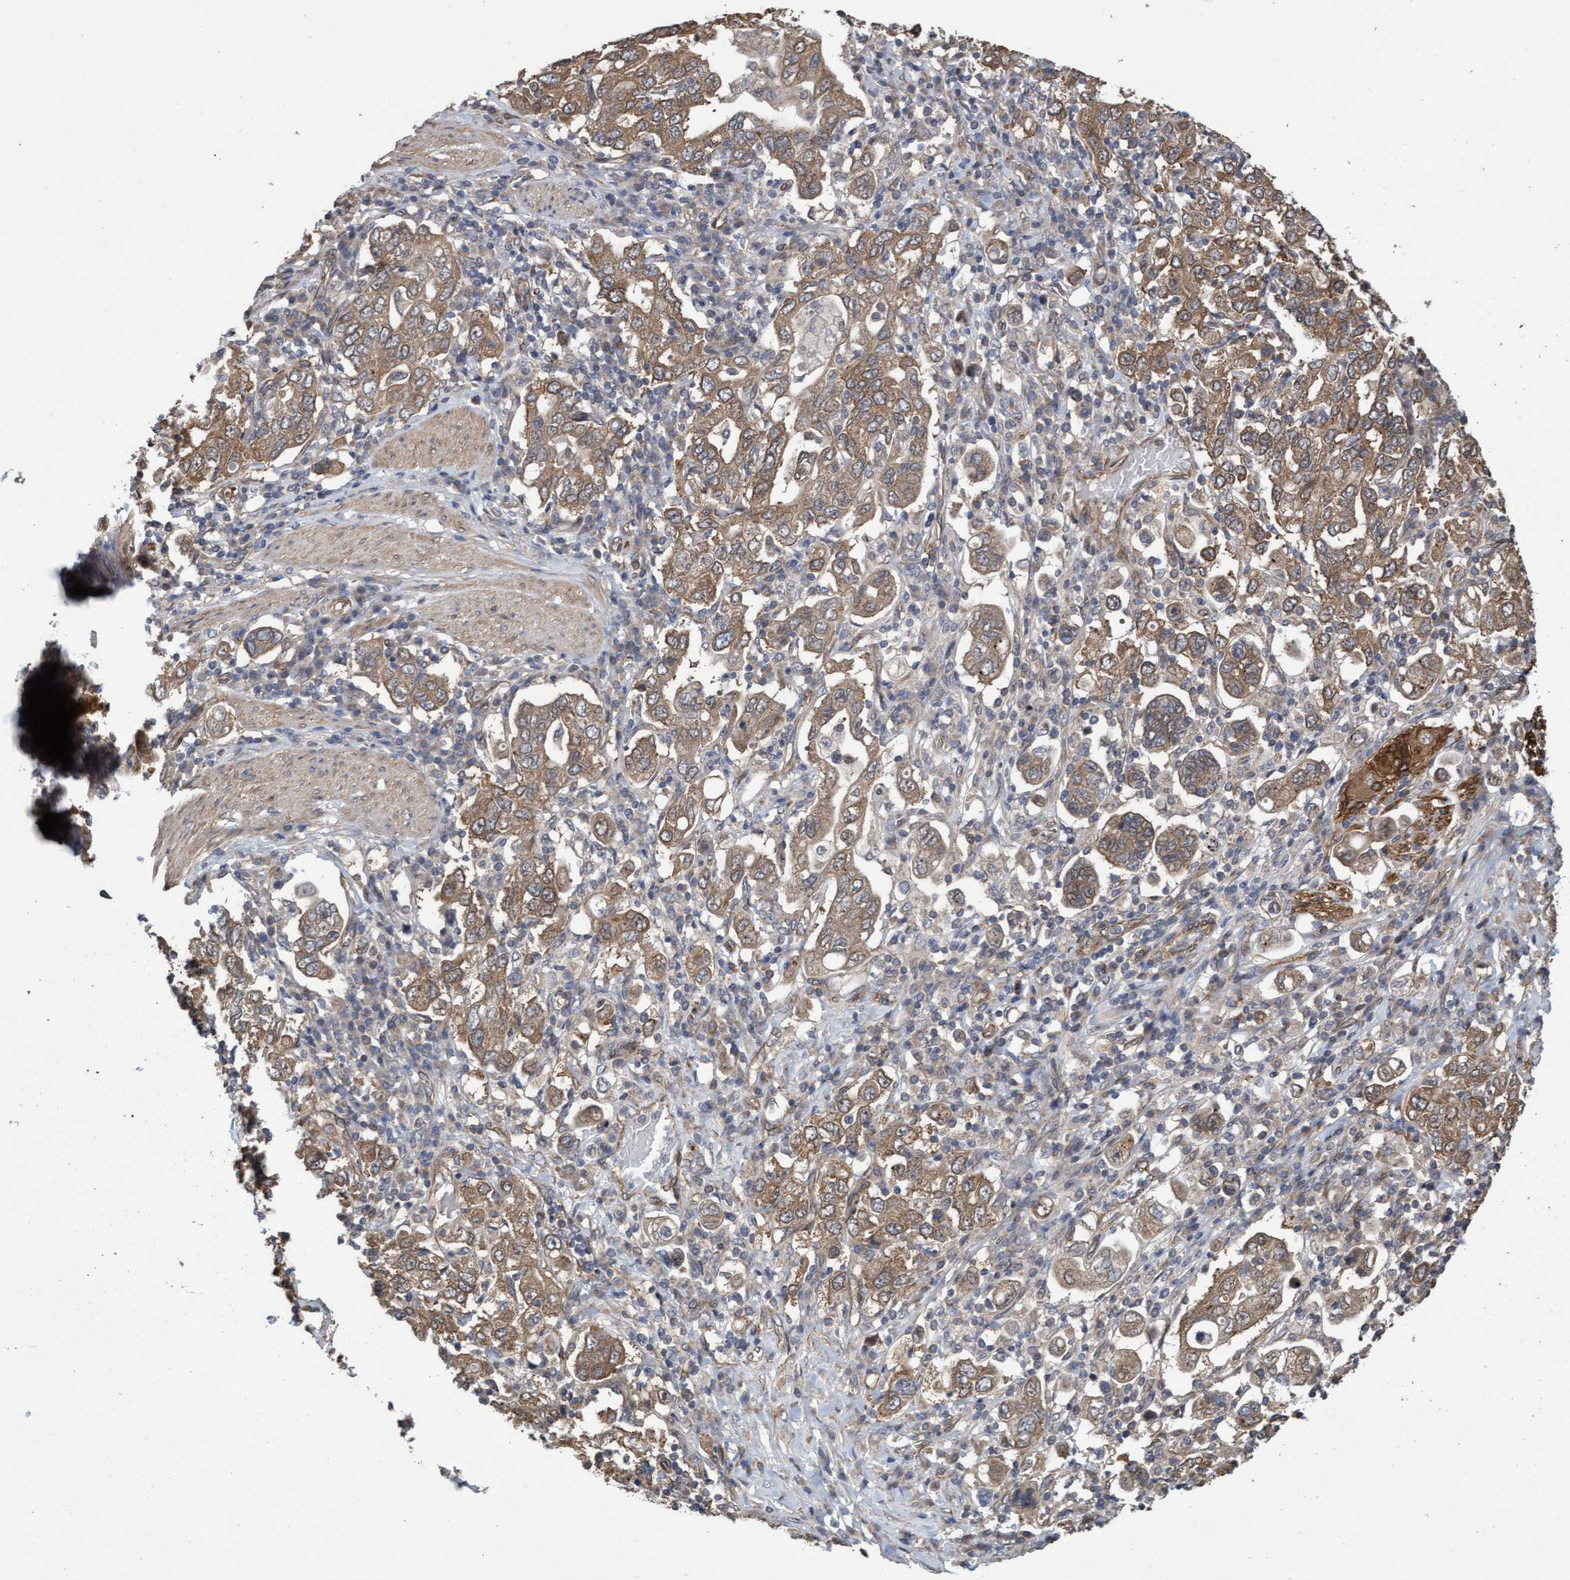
{"staining": {"intensity": "moderate", "quantity": ">75%", "location": "cytoplasmic/membranous"}, "tissue": "stomach cancer", "cell_type": "Tumor cells", "image_type": "cancer", "snomed": [{"axis": "morphology", "description": "Adenocarcinoma, NOS"}, {"axis": "topography", "description": "Stomach, upper"}], "caption": "Stomach adenocarcinoma stained with DAB immunohistochemistry demonstrates medium levels of moderate cytoplasmic/membranous staining in approximately >75% of tumor cells.", "gene": "CDC42EP4", "patient": {"sex": "male", "age": 62}}